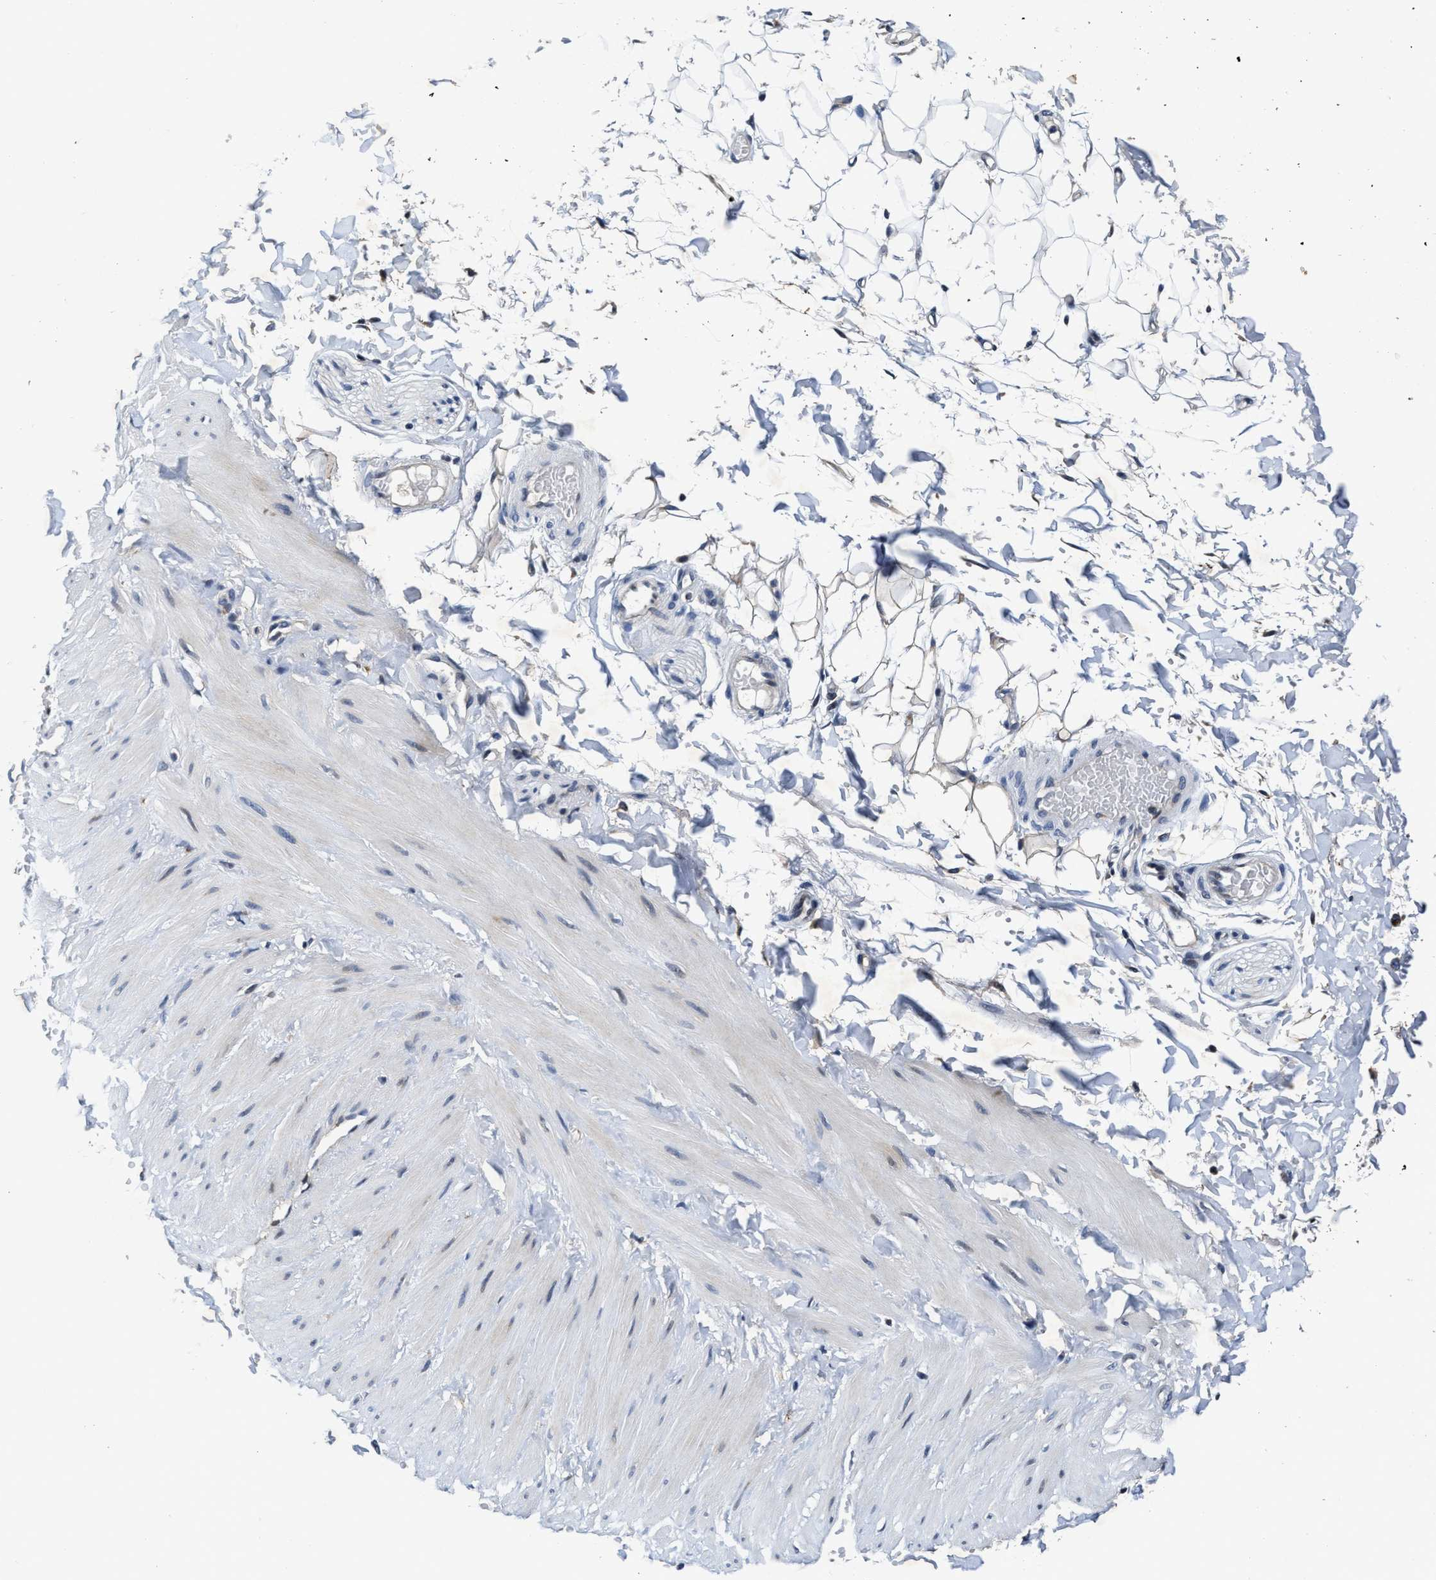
{"staining": {"intensity": "negative", "quantity": "none", "location": "none"}, "tissue": "adipose tissue", "cell_type": "Adipocytes", "image_type": "normal", "snomed": [{"axis": "morphology", "description": "Normal tissue, NOS"}, {"axis": "topography", "description": "Adipose tissue"}, {"axis": "topography", "description": "Vascular tissue"}, {"axis": "topography", "description": "Peripheral nerve tissue"}], "caption": "DAB (3,3'-diaminobenzidine) immunohistochemical staining of benign adipose tissue demonstrates no significant expression in adipocytes. The staining was performed using DAB (3,3'-diaminobenzidine) to visualize the protein expression in brown, while the nuclei were stained in blue with hematoxylin (Magnification: 20x).", "gene": "TMEM53", "patient": {"sex": "male", "age": 25}}